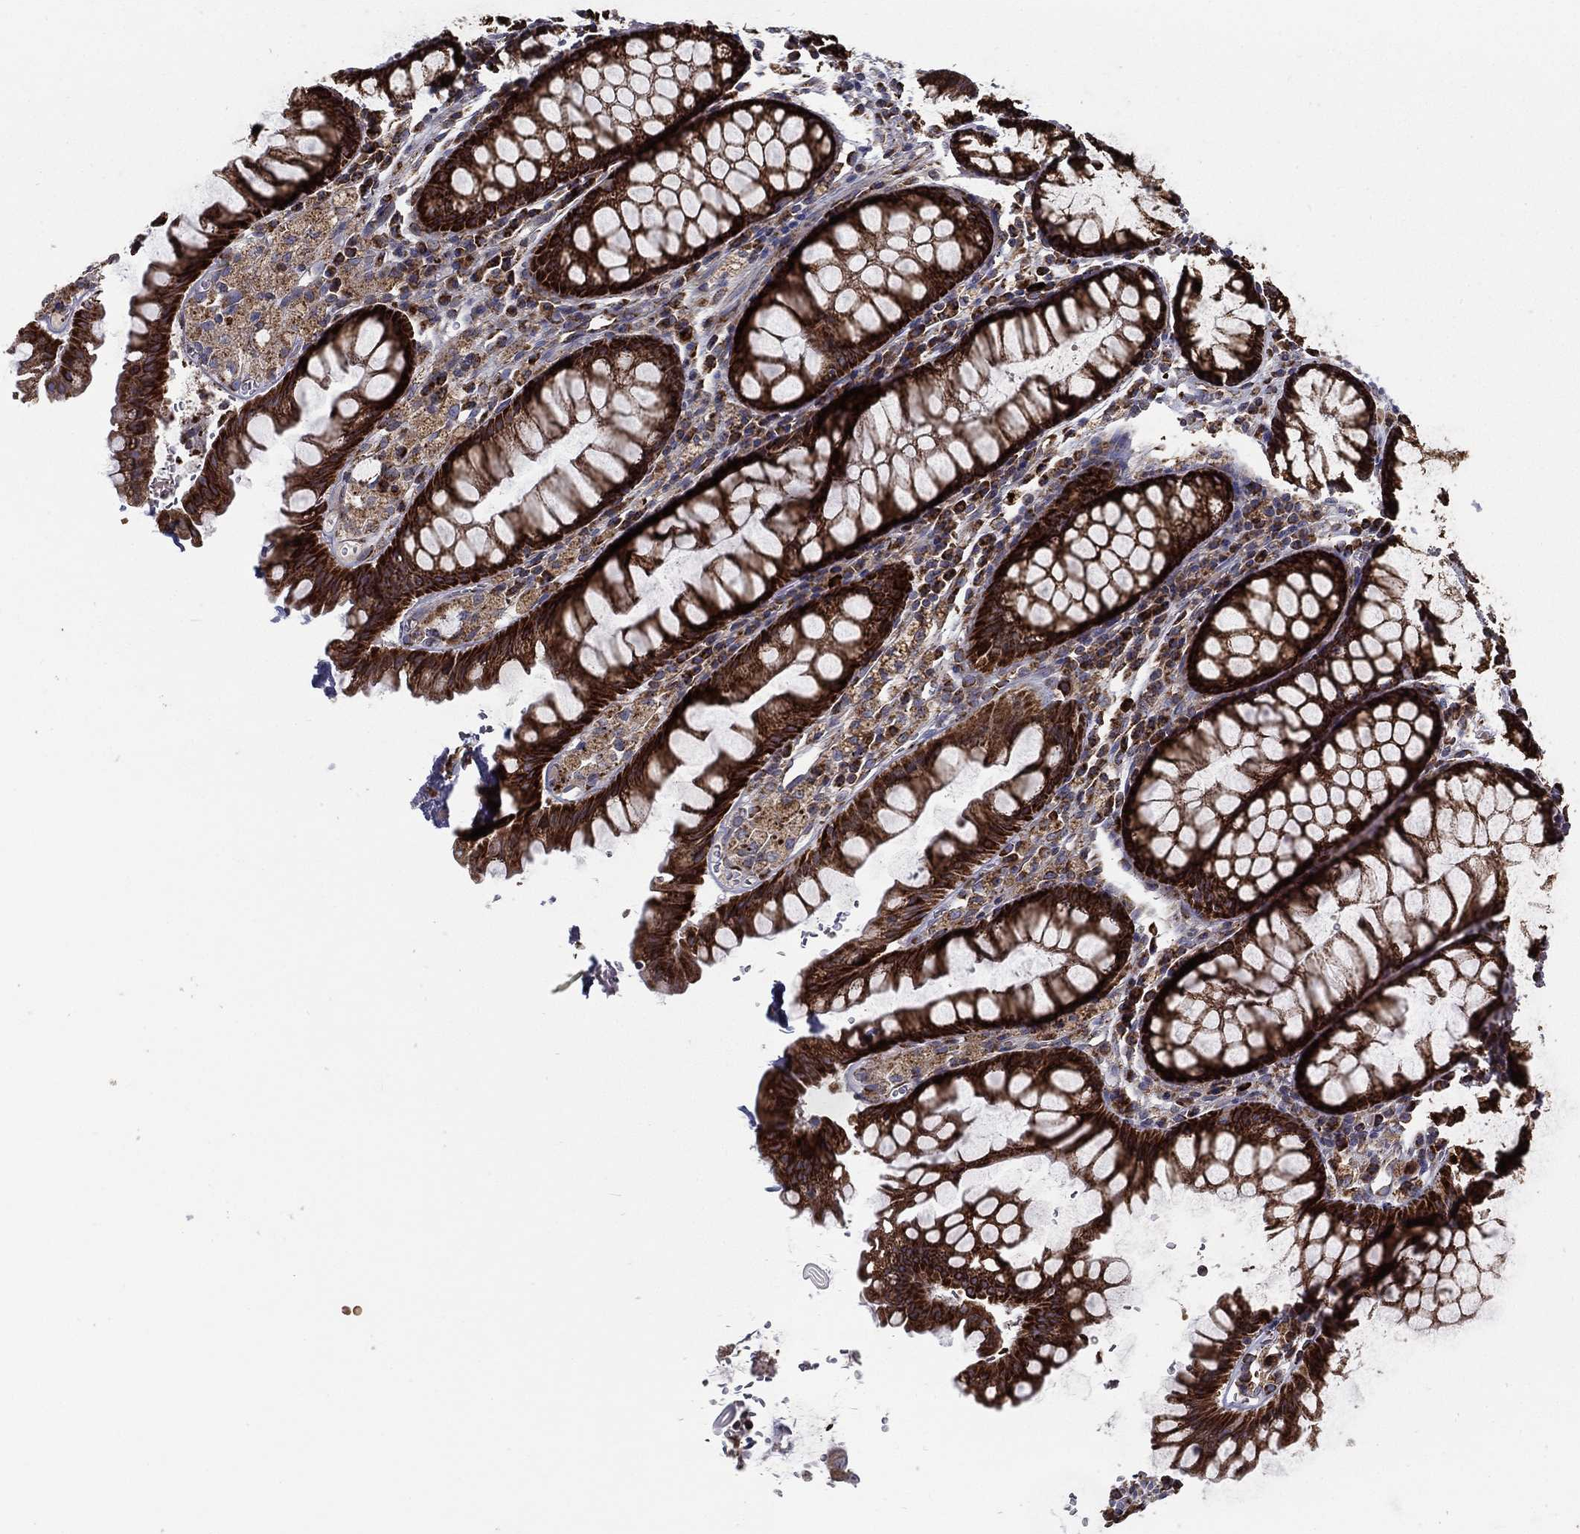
{"staining": {"intensity": "strong", "quantity": ">75%", "location": "cytoplasmic/membranous"}, "tissue": "rectum", "cell_type": "Glandular cells", "image_type": "normal", "snomed": [{"axis": "morphology", "description": "Normal tissue, NOS"}, {"axis": "topography", "description": "Rectum"}], "caption": "IHC of normal human rectum displays high levels of strong cytoplasmic/membranous positivity in approximately >75% of glandular cells.", "gene": "MT", "patient": {"sex": "female", "age": 68}}